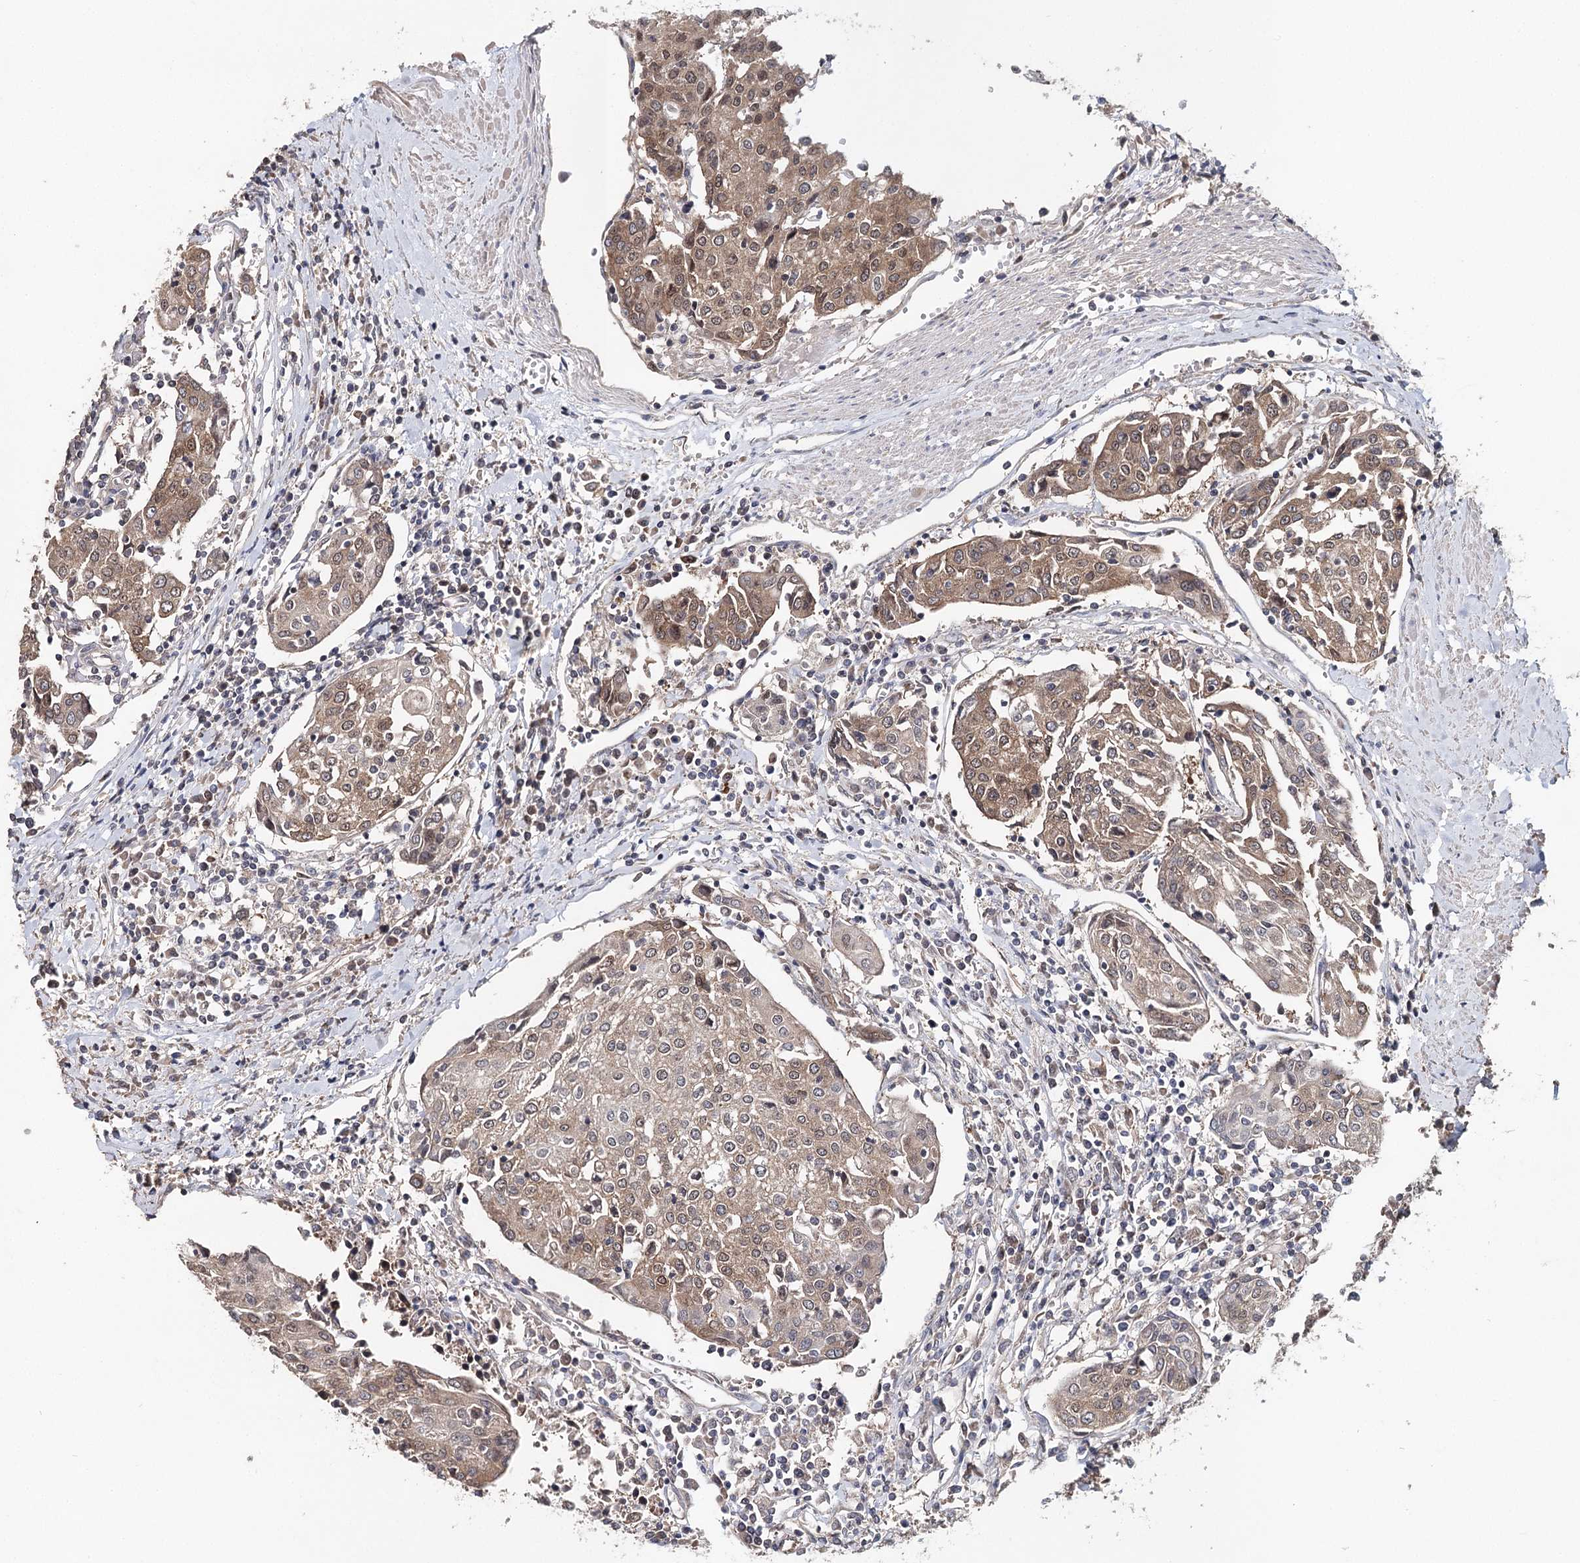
{"staining": {"intensity": "moderate", "quantity": ">75%", "location": "cytoplasmic/membranous,nuclear"}, "tissue": "urothelial cancer", "cell_type": "Tumor cells", "image_type": "cancer", "snomed": [{"axis": "morphology", "description": "Urothelial carcinoma, High grade"}, {"axis": "topography", "description": "Urinary bladder"}], "caption": "The micrograph exhibits a brown stain indicating the presence of a protein in the cytoplasmic/membranous and nuclear of tumor cells in urothelial carcinoma (high-grade). The protein is shown in brown color, while the nuclei are stained blue.", "gene": "NOPCHAP1", "patient": {"sex": "female", "age": 85}}